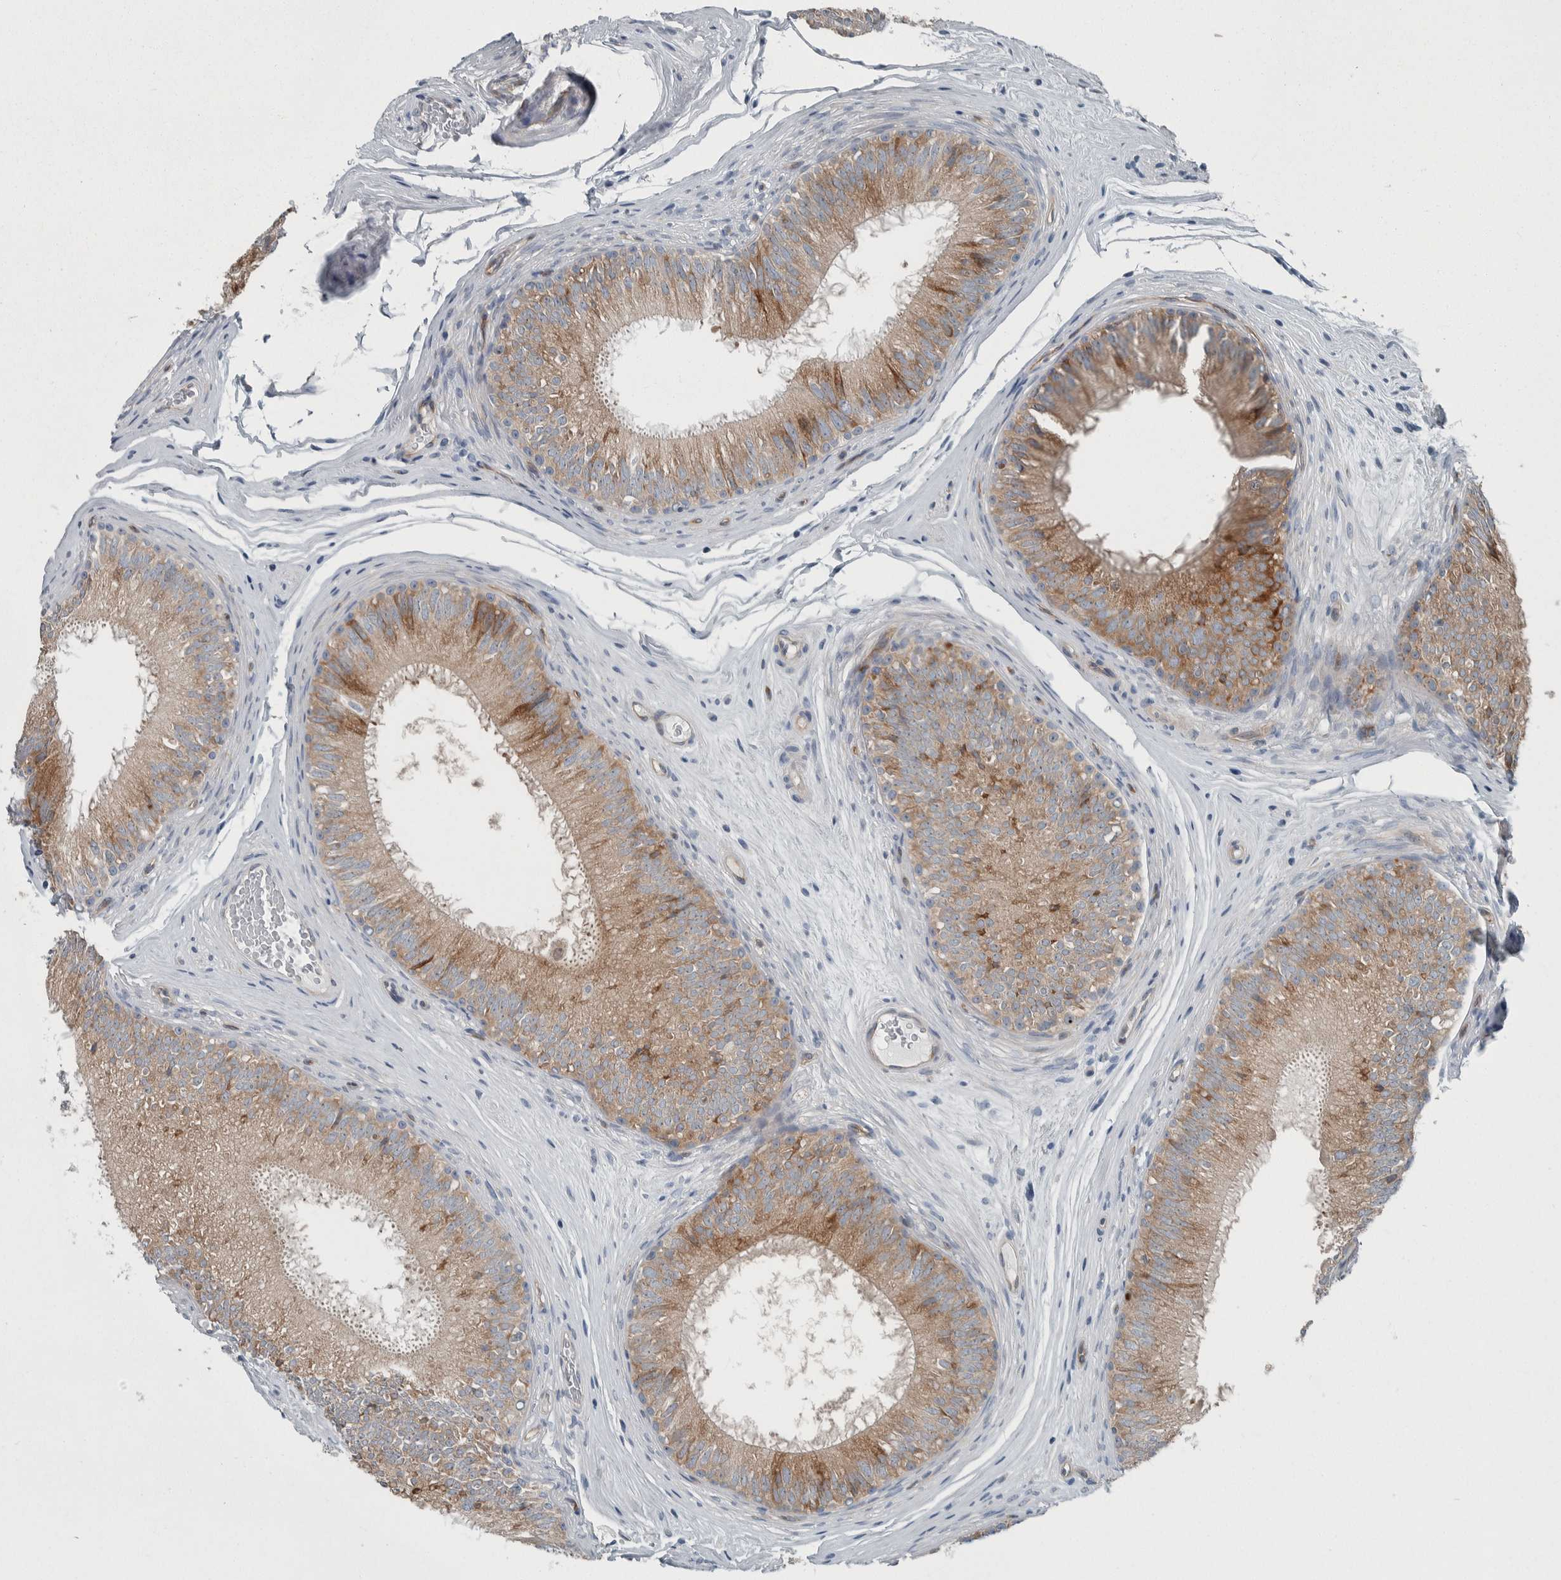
{"staining": {"intensity": "strong", "quantity": ">75%", "location": "cytoplasmic/membranous"}, "tissue": "epididymis", "cell_type": "Glandular cells", "image_type": "normal", "snomed": [{"axis": "morphology", "description": "Normal tissue, NOS"}, {"axis": "topography", "description": "Epididymis"}], "caption": "Protein expression analysis of normal human epididymis reveals strong cytoplasmic/membranous expression in approximately >75% of glandular cells.", "gene": "USP25", "patient": {"sex": "male", "age": 32}}